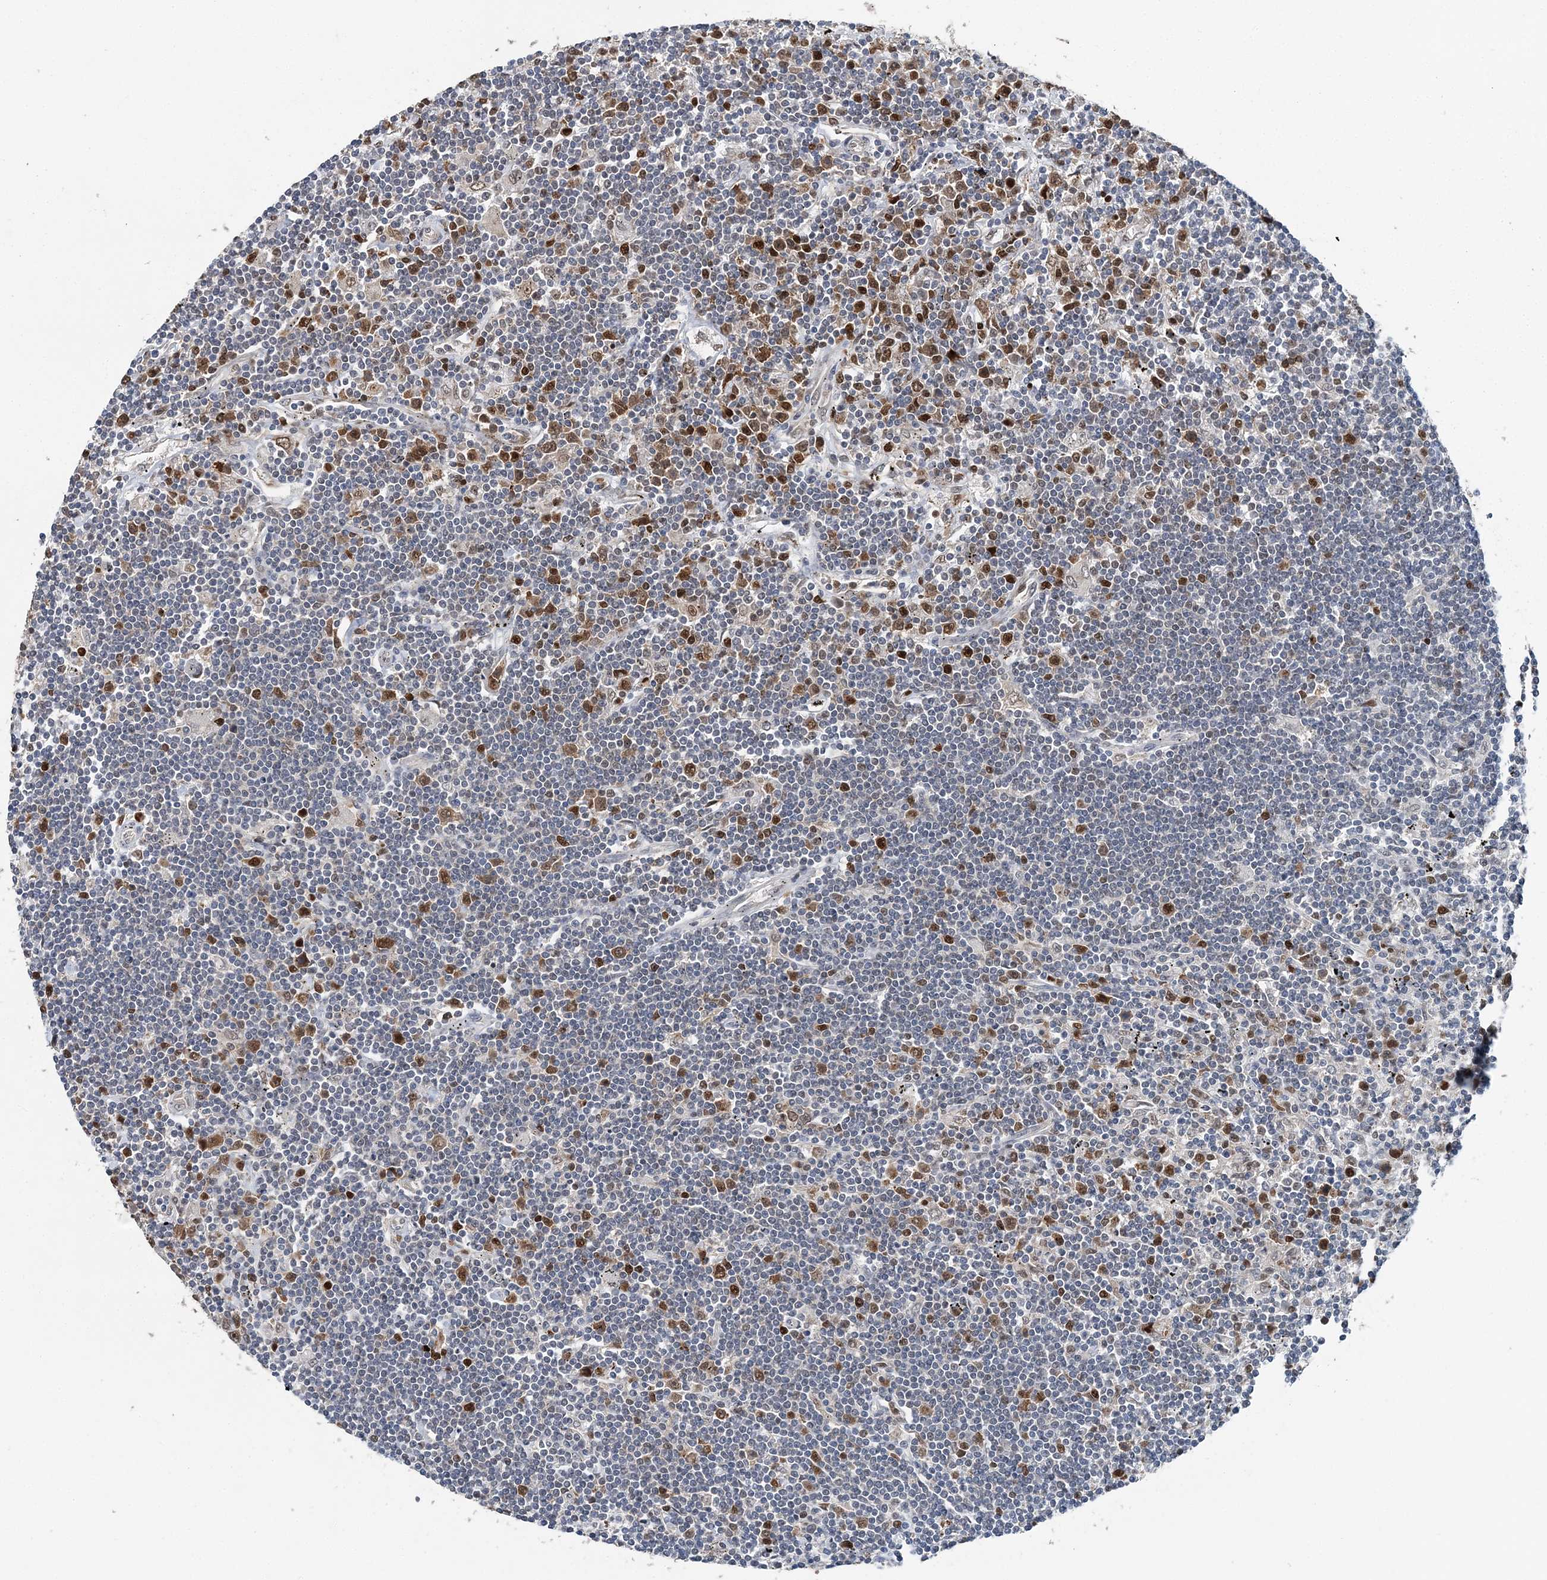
{"staining": {"intensity": "moderate", "quantity": "<25%", "location": "nuclear"}, "tissue": "lymphoma", "cell_type": "Tumor cells", "image_type": "cancer", "snomed": [{"axis": "morphology", "description": "Malignant lymphoma, non-Hodgkin's type, Low grade"}, {"axis": "topography", "description": "Spleen"}], "caption": "Malignant lymphoma, non-Hodgkin's type (low-grade) stained with a brown dye shows moderate nuclear positive expression in approximately <25% of tumor cells.", "gene": "HAT1", "patient": {"sex": "male", "age": 76}}